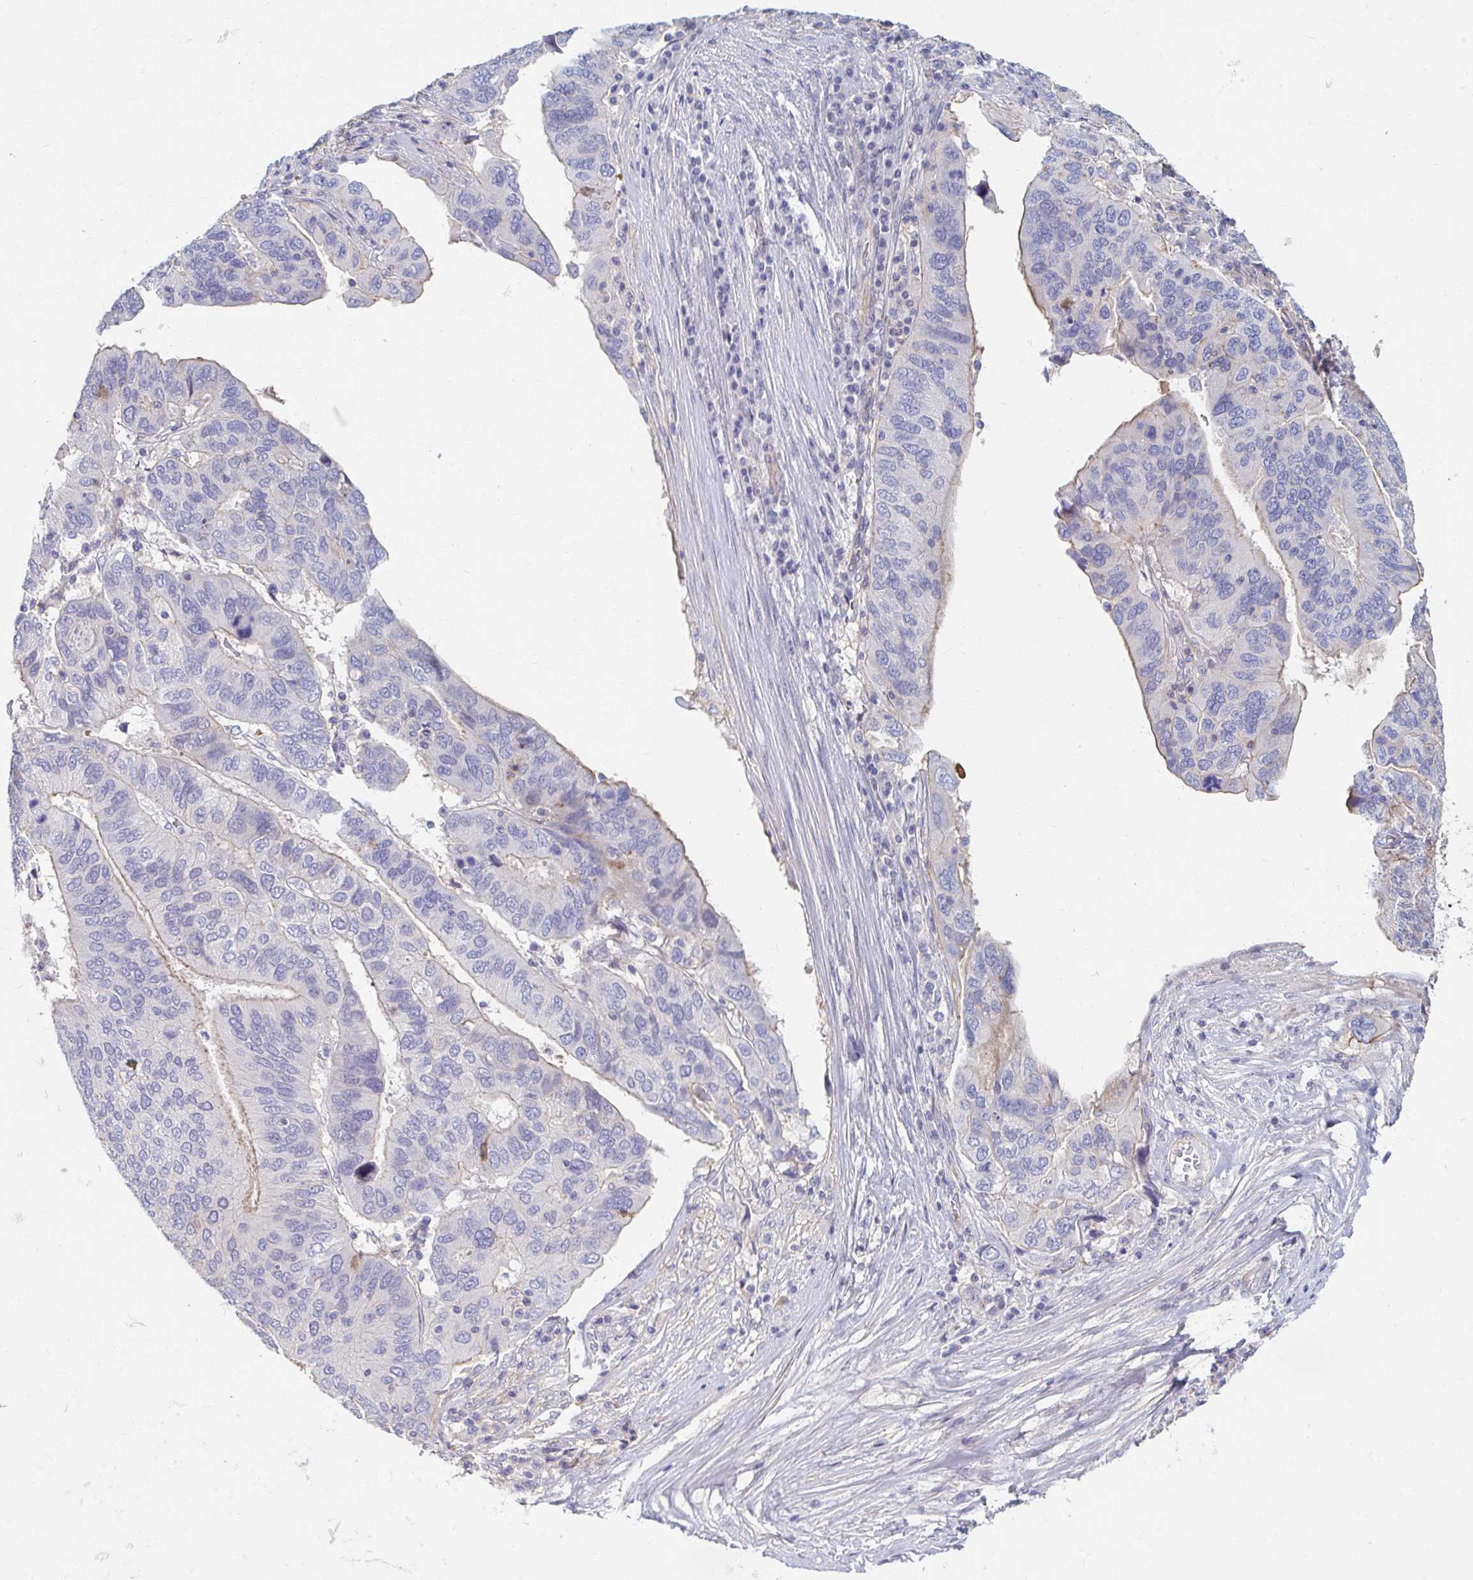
{"staining": {"intensity": "weak", "quantity": "<25%", "location": "cytoplasmic/membranous"}, "tissue": "ovarian cancer", "cell_type": "Tumor cells", "image_type": "cancer", "snomed": [{"axis": "morphology", "description": "Cystadenocarcinoma, serous, NOS"}, {"axis": "topography", "description": "Ovary"}], "caption": "The immunohistochemistry histopathology image has no significant staining in tumor cells of ovarian cancer tissue.", "gene": "MYLK2", "patient": {"sex": "female", "age": 79}}